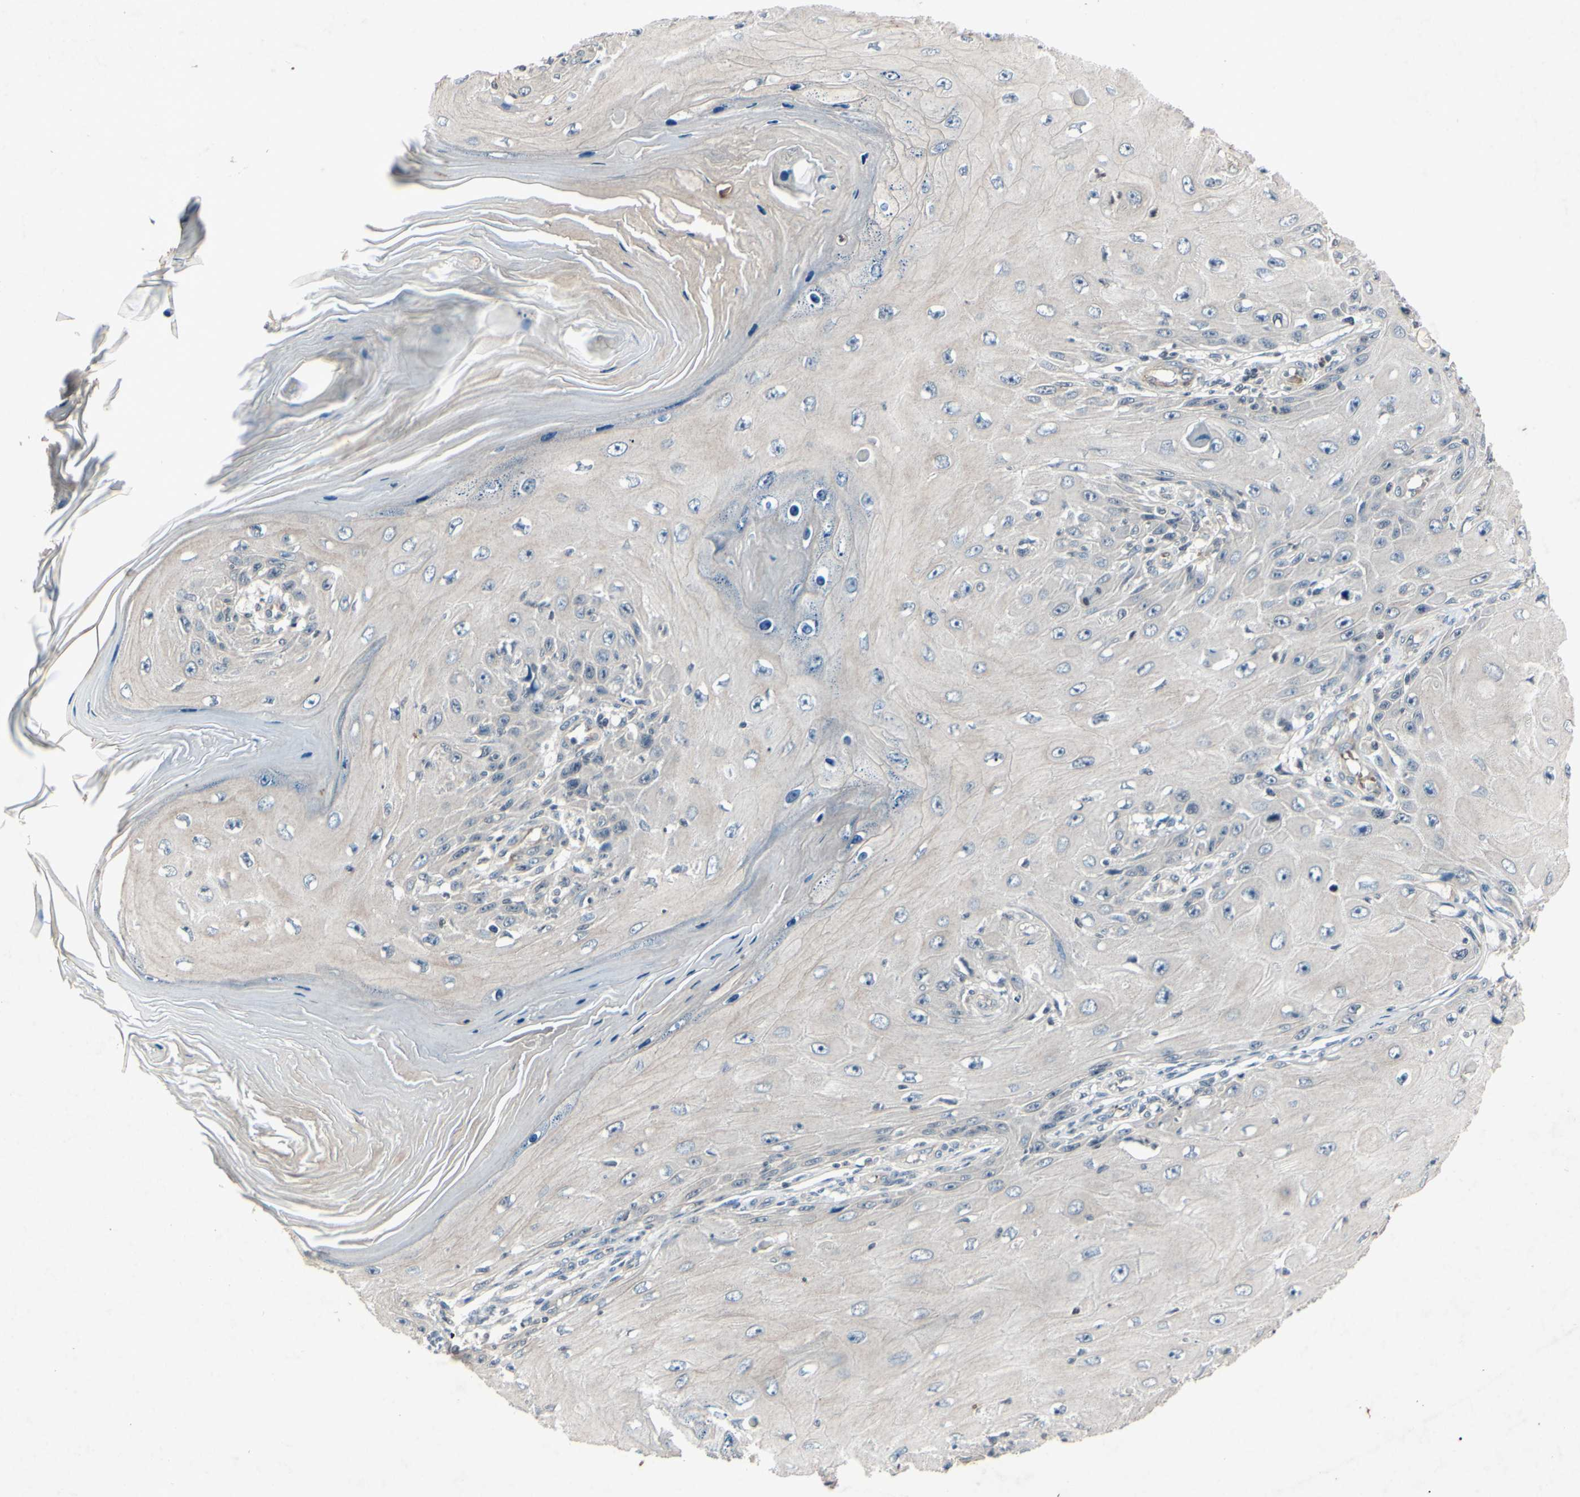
{"staining": {"intensity": "negative", "quantity": "none", "location": "none"}, "tissue": "skin cancer", "cell_type": "Tumor cells", "image_type": "cancer", "snomed": [{"axis": "morphology", "description": "Squamous cell carcinoma, NOS"}, {"axis": "topography", "description": "Skin"}], "caption": "IHC photomicrograph of neoplastic tissue: human skin squamous cell carcinoma stained with DAB shows no significant protein positivity in tumor cells.", "gene": "AEBP1", "patient": {"sex": "female", "age": 73}}